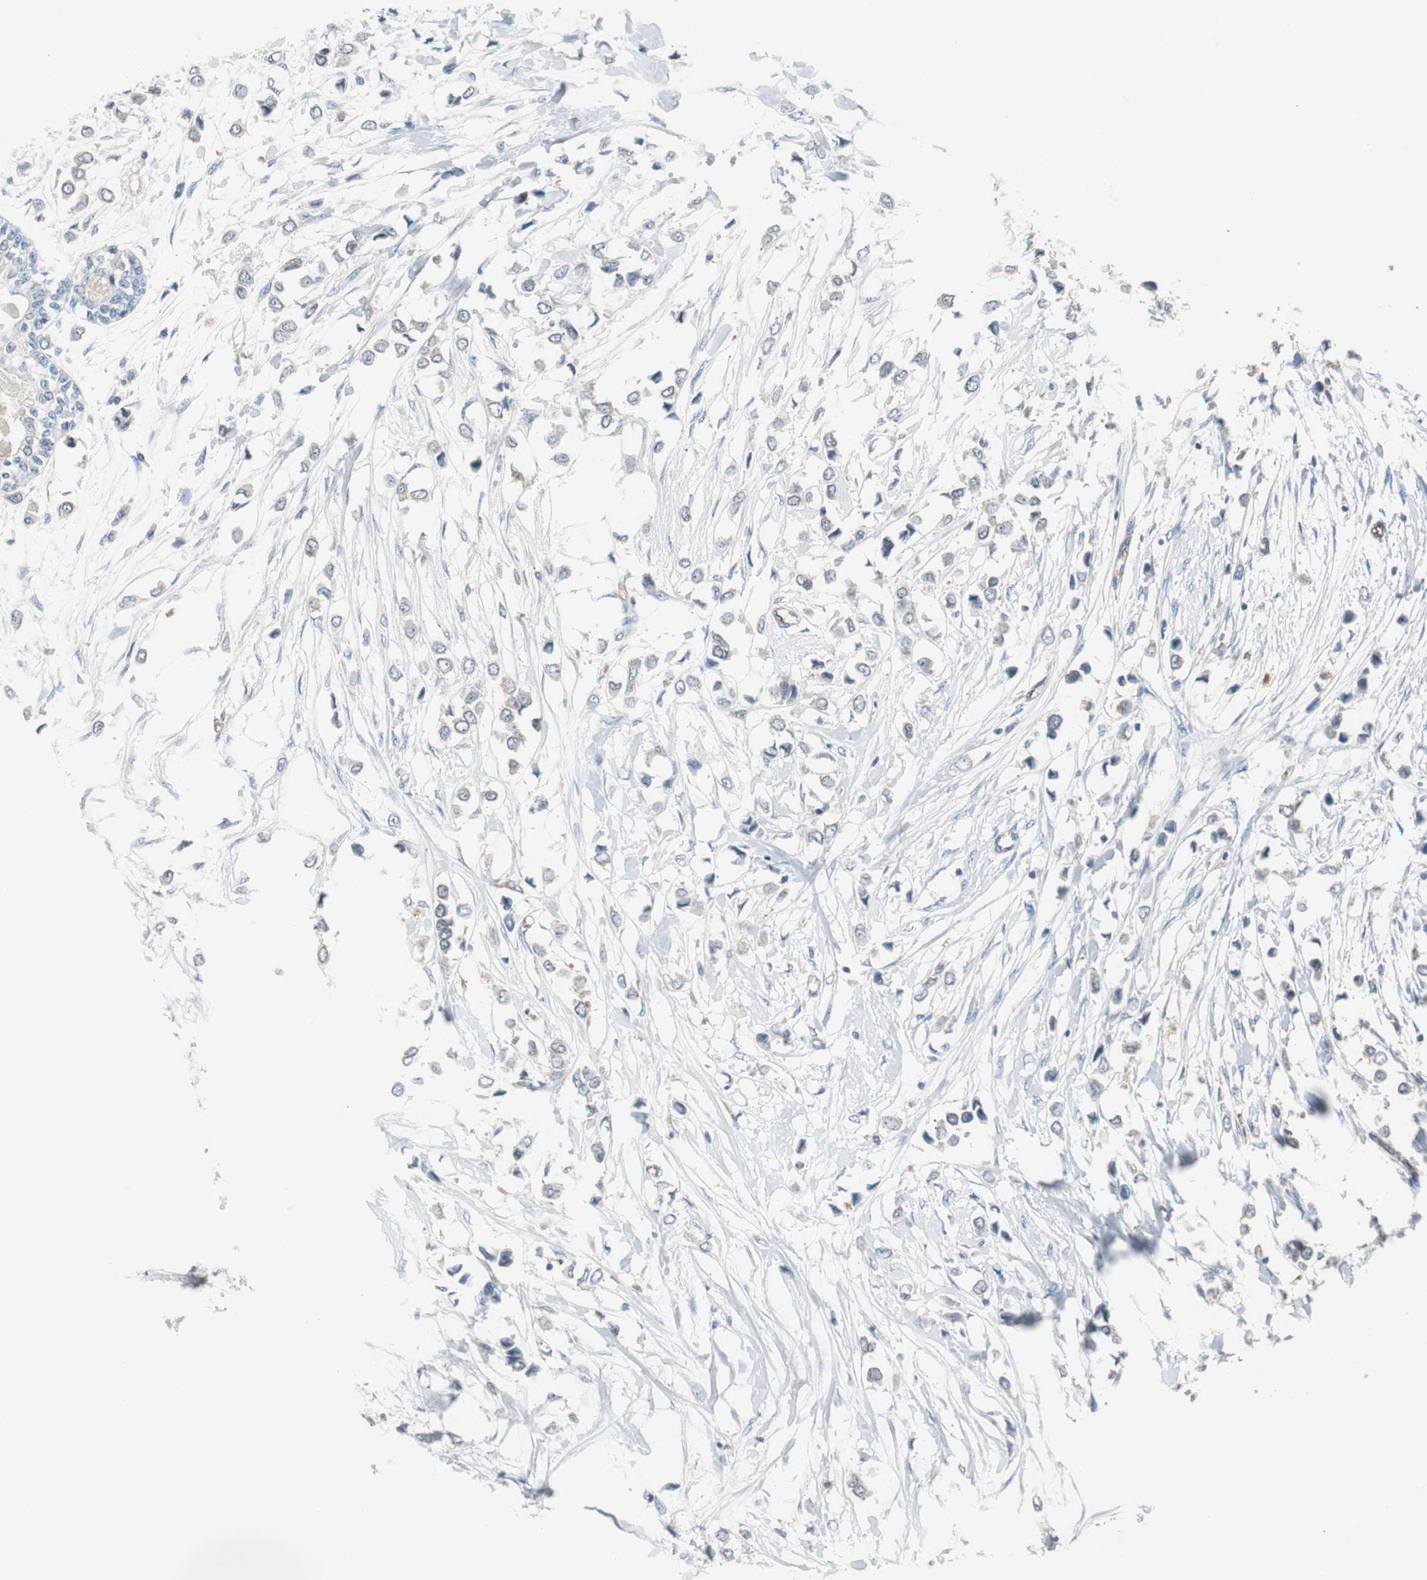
{"staining": {"intensity": "weak", "quantity": "25%-75%", "location": "cytoplasmic/membranous"}, "tissue": "breast cancer", "cell_type": "Tumor cells", "image_type": "cancer", "snomed": [{"axis": "morphology", "description": "Lobular carcinoma"}, {"axis": "topography", "description": "Breast"}], "caption": "Breast cancer (lobular carcinoma) was stained to show a protein in brown. There is low levels of weak cytoplasmic/membranous expression in about 25%-75% of tumor cells. The staining is performed using DAB brown chromogen to label protein expression. The nuclei are counter-stained blue using hematoxylin.", "gene": "SWAP70", "patient": {"sex": "female", "age": 51}}